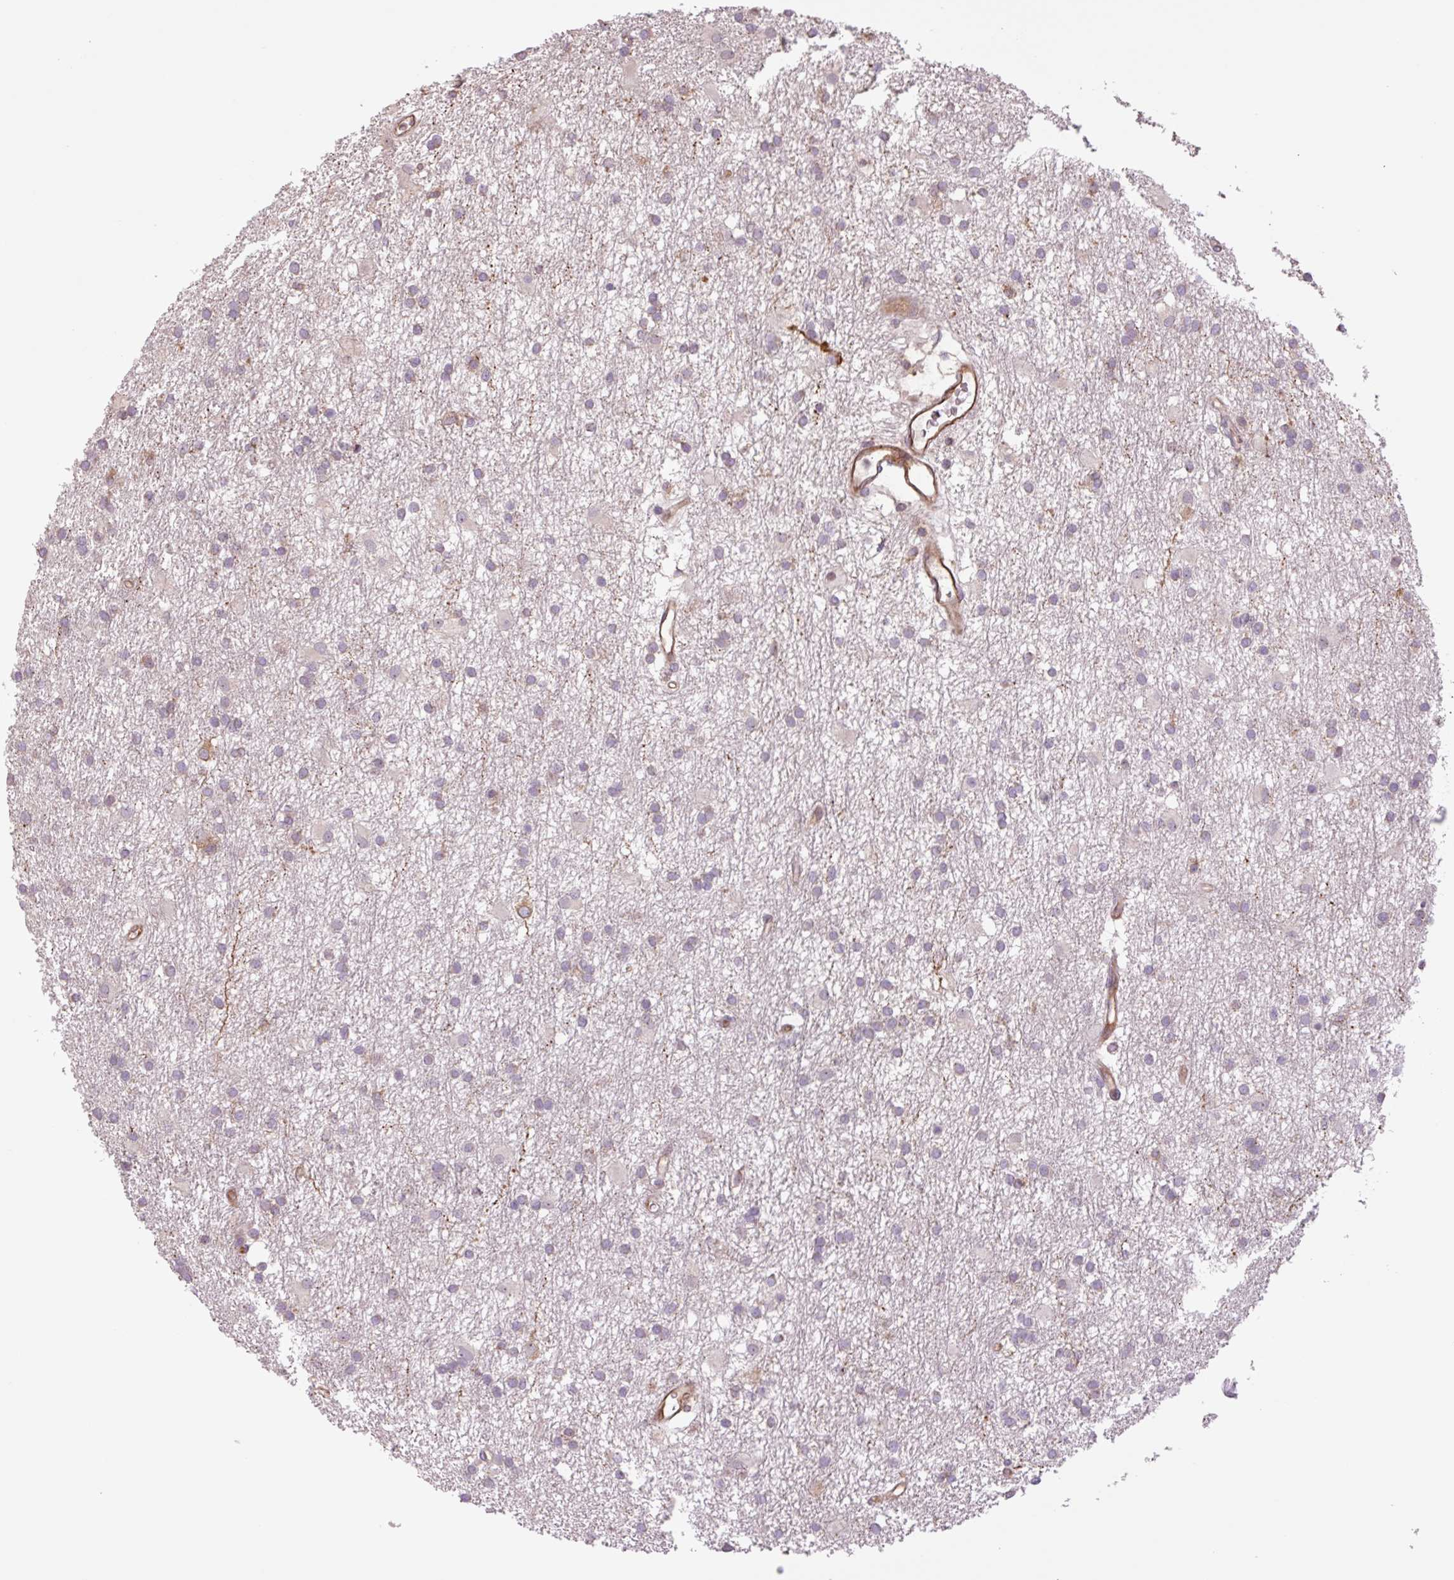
{"staining": {"intensity": "negative", "quantity": "none", "location": "none"}, "tissue": "glioma", "cell_type": "Tumor cells", "image_type": "cancer", "snomed": [{"axis": "morphology", "description": "Glioma, malignant, High grade"}, {"axis": "topography", "description": "Brain"}], "caption": "Immunohistochemistry of human high-grade glioma (malignant) displays no positivity in tumor cells. (Stains: DAB (3,3'-diaminobenzidine) immunohistochemistry with hematoxylin counter stain, Microscopy: brightfield microscopy at high magnification).", "gene": "PLA2G4A", "patient": {"sex": "male", "age": 77}}